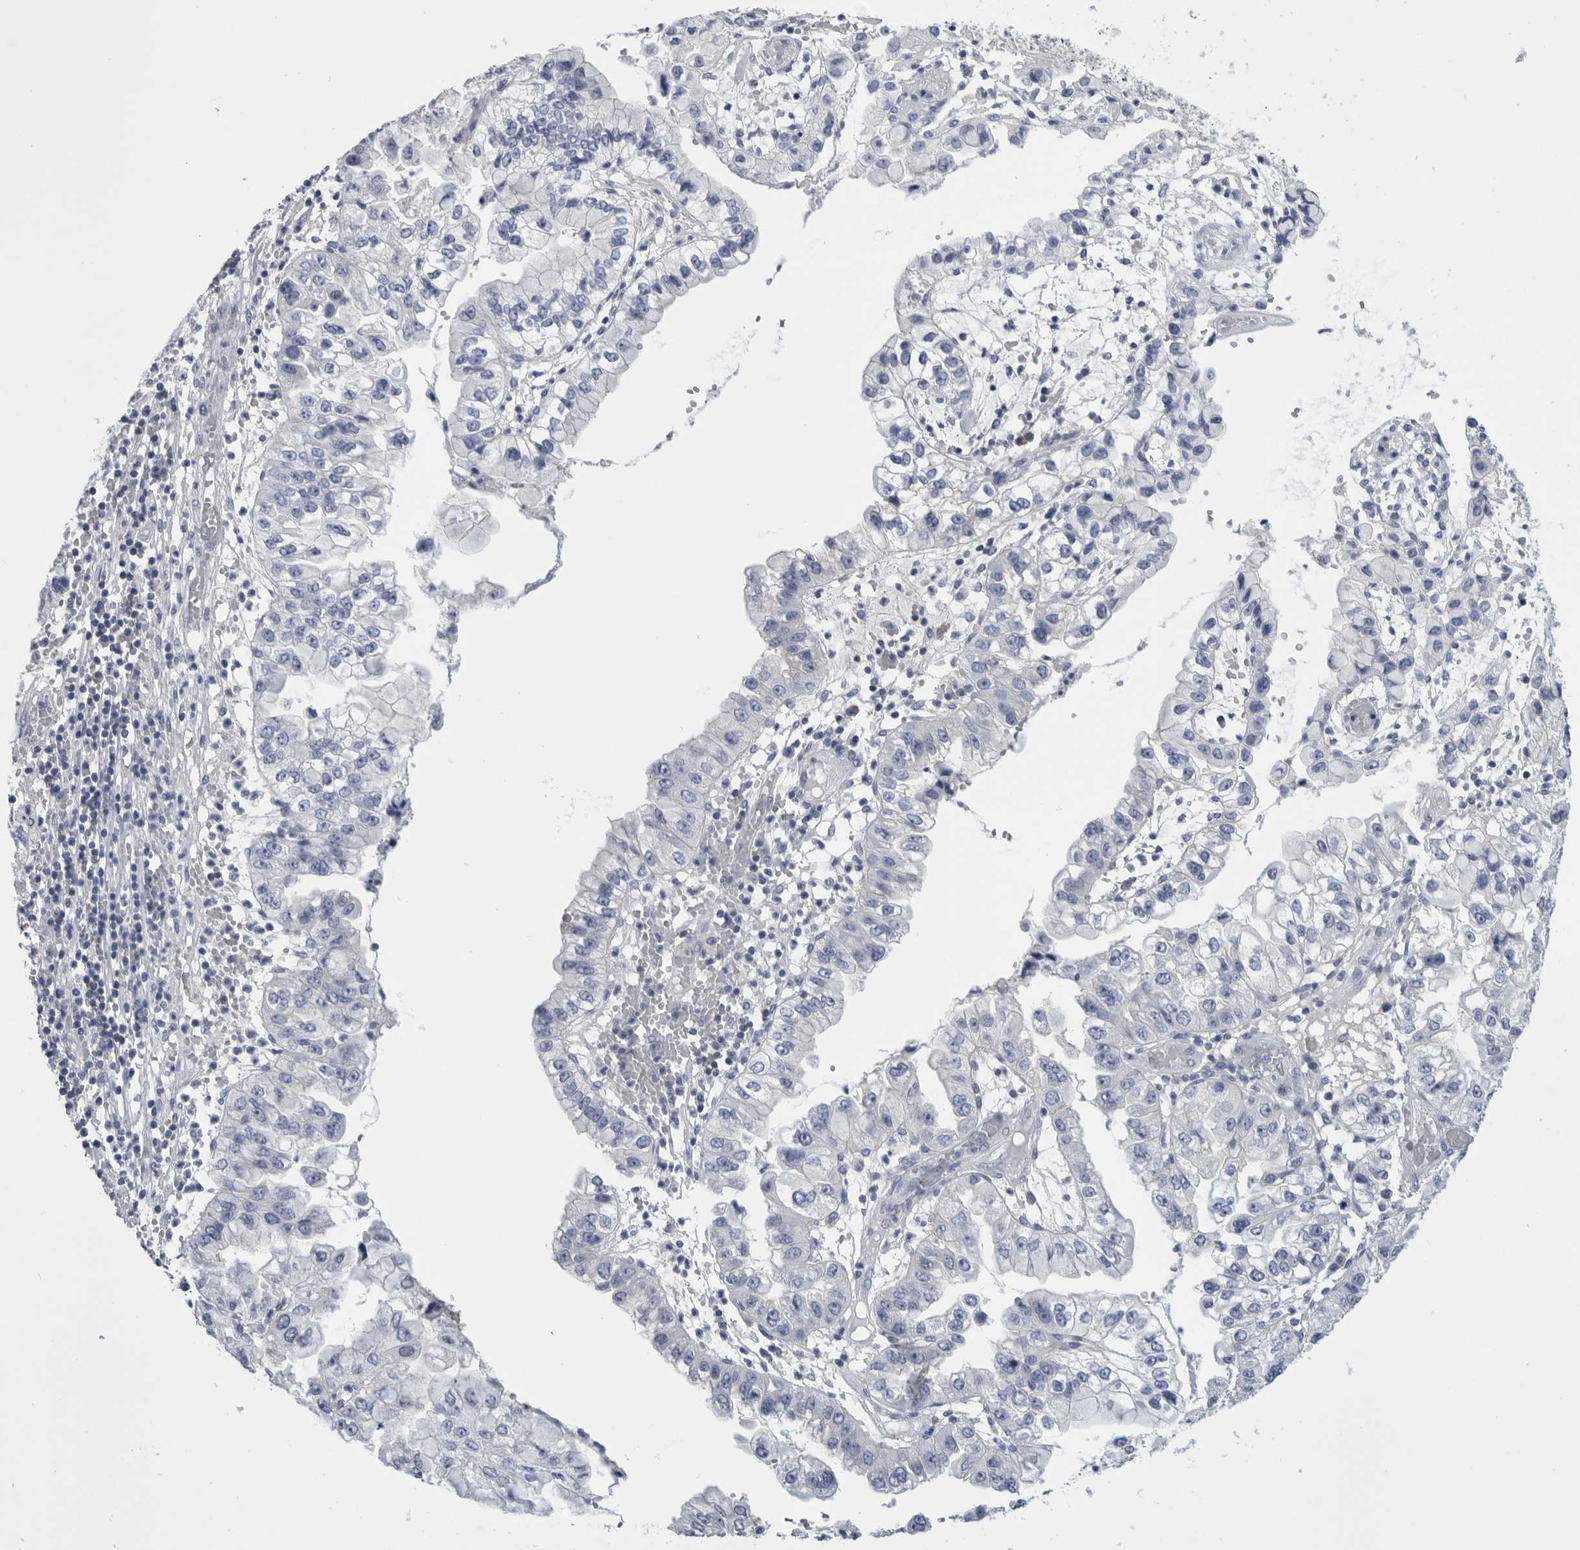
{"staining": {"intensity": "negative", "quantity": "none", "location": "none"}, "tissue": "liver cancer", "cell_type": "Tumor cells", "image_type": "cancer", "snomed": [{"axis": "morphology", "description": "Cholangiocarcinoma"}, {"axis": "topography", "description": "Liver"}], "caption": "Immunohistochemical staining of human liver cancer reveals no significant expression in tumor cells. (DAB (3,3'-diaminobenzidine) immunohistochemistry (IHC) with hematoxylin counter stain).", "gene": "ANKFY1", "patient": {"sex": "female", "age": 79}}